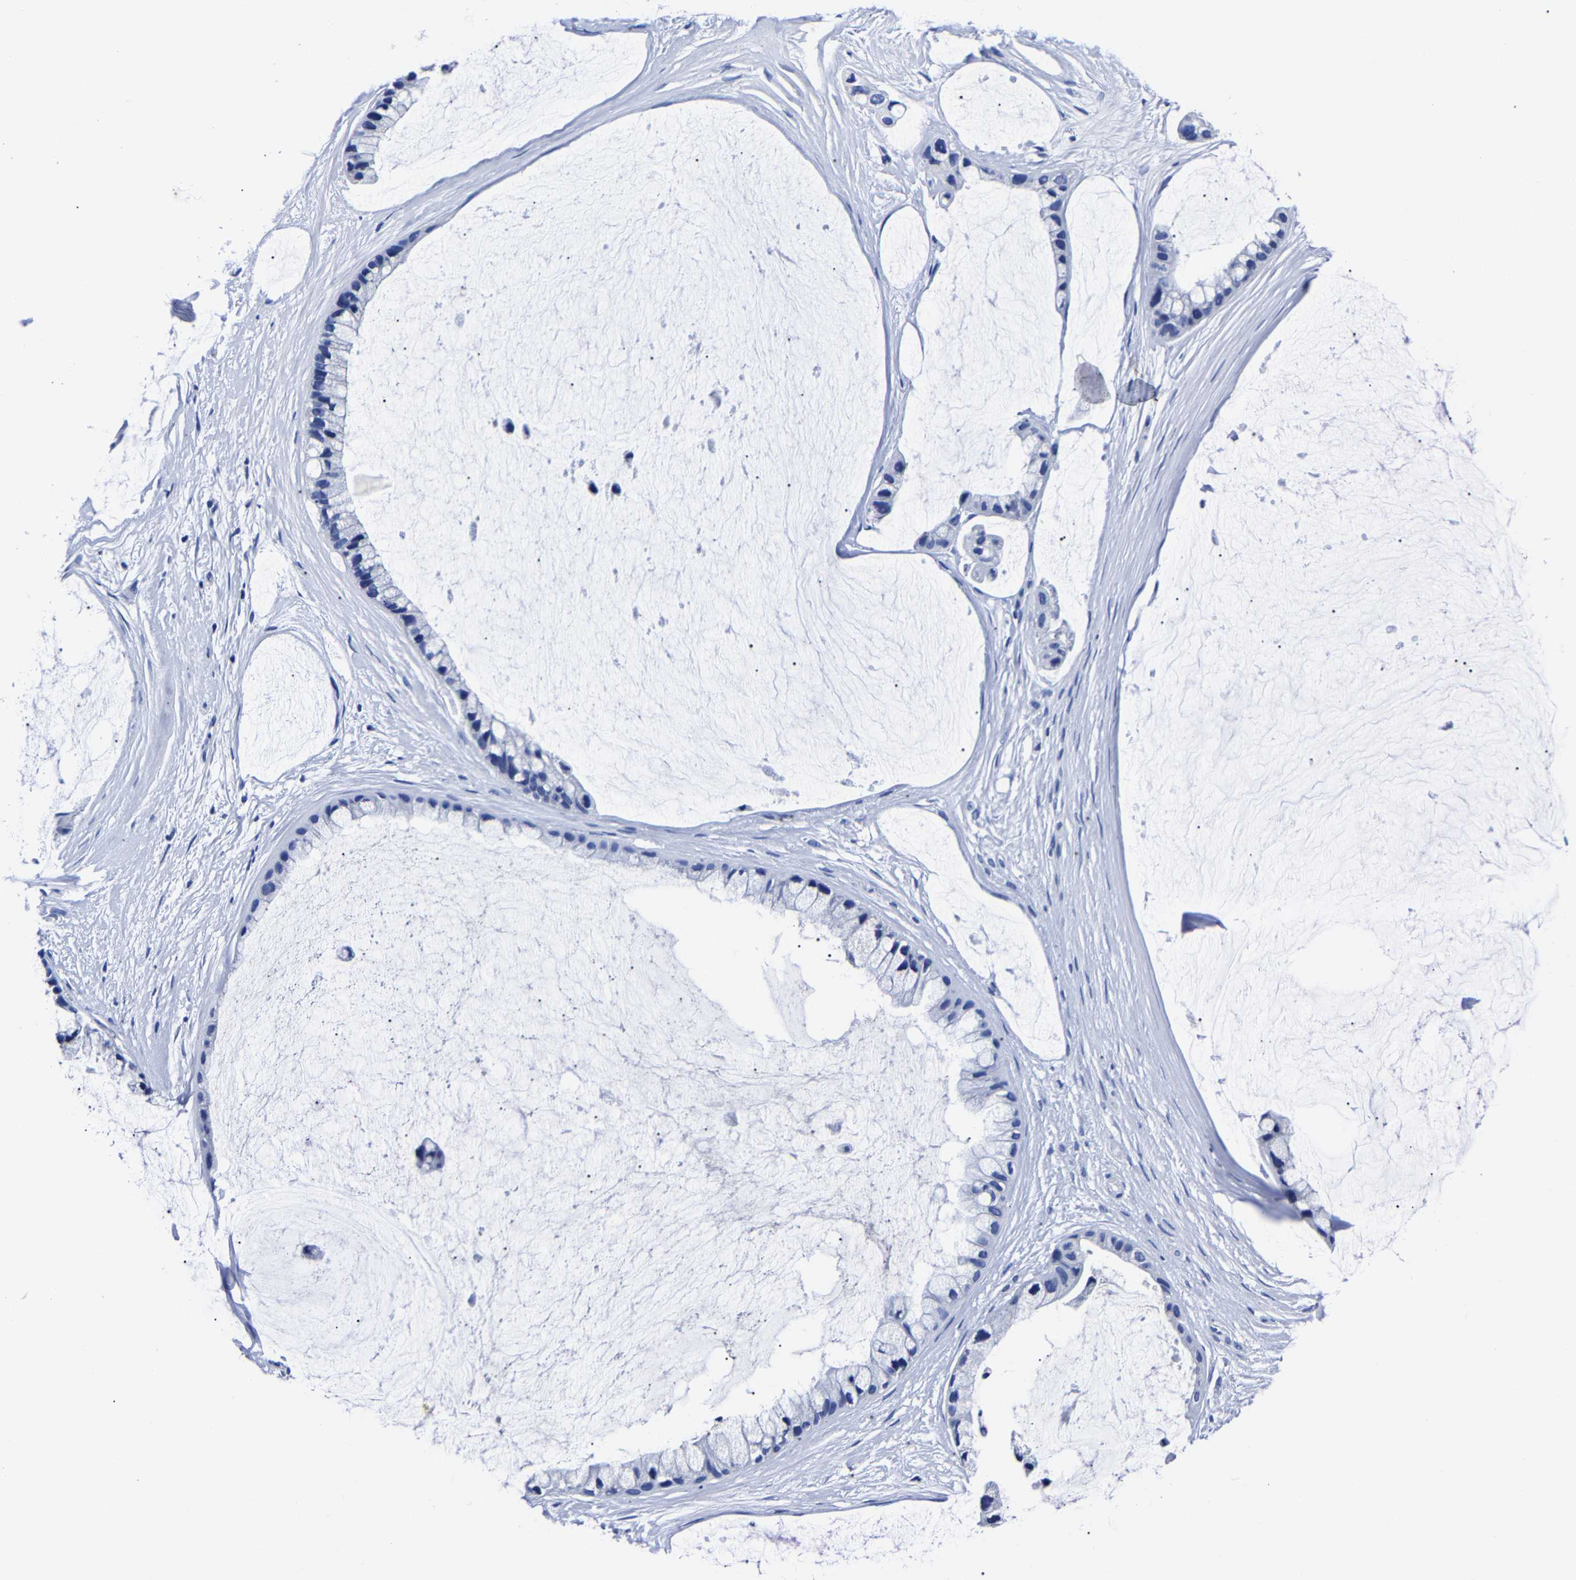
{"staining": {"intensity": "negative", "quantity": "none", "location": "none"}, "tissue": "ovarian cancer", "cell_type": "Tumor cells", "image_type": "cancer", "snomed": [{"axis": "morphology", "description": "Cystadenocarcinoma, mucinous, NOS"}, {"axis": "topography", "description": "Ovary"}], "caption": "DAB immunohistochemical staining of ovarian mucinous cystadenocarcinoma demonstrates no significant expression in tumor cells.", "gene": "CPA2", "patient": {"sex": "female", "age": 39}}